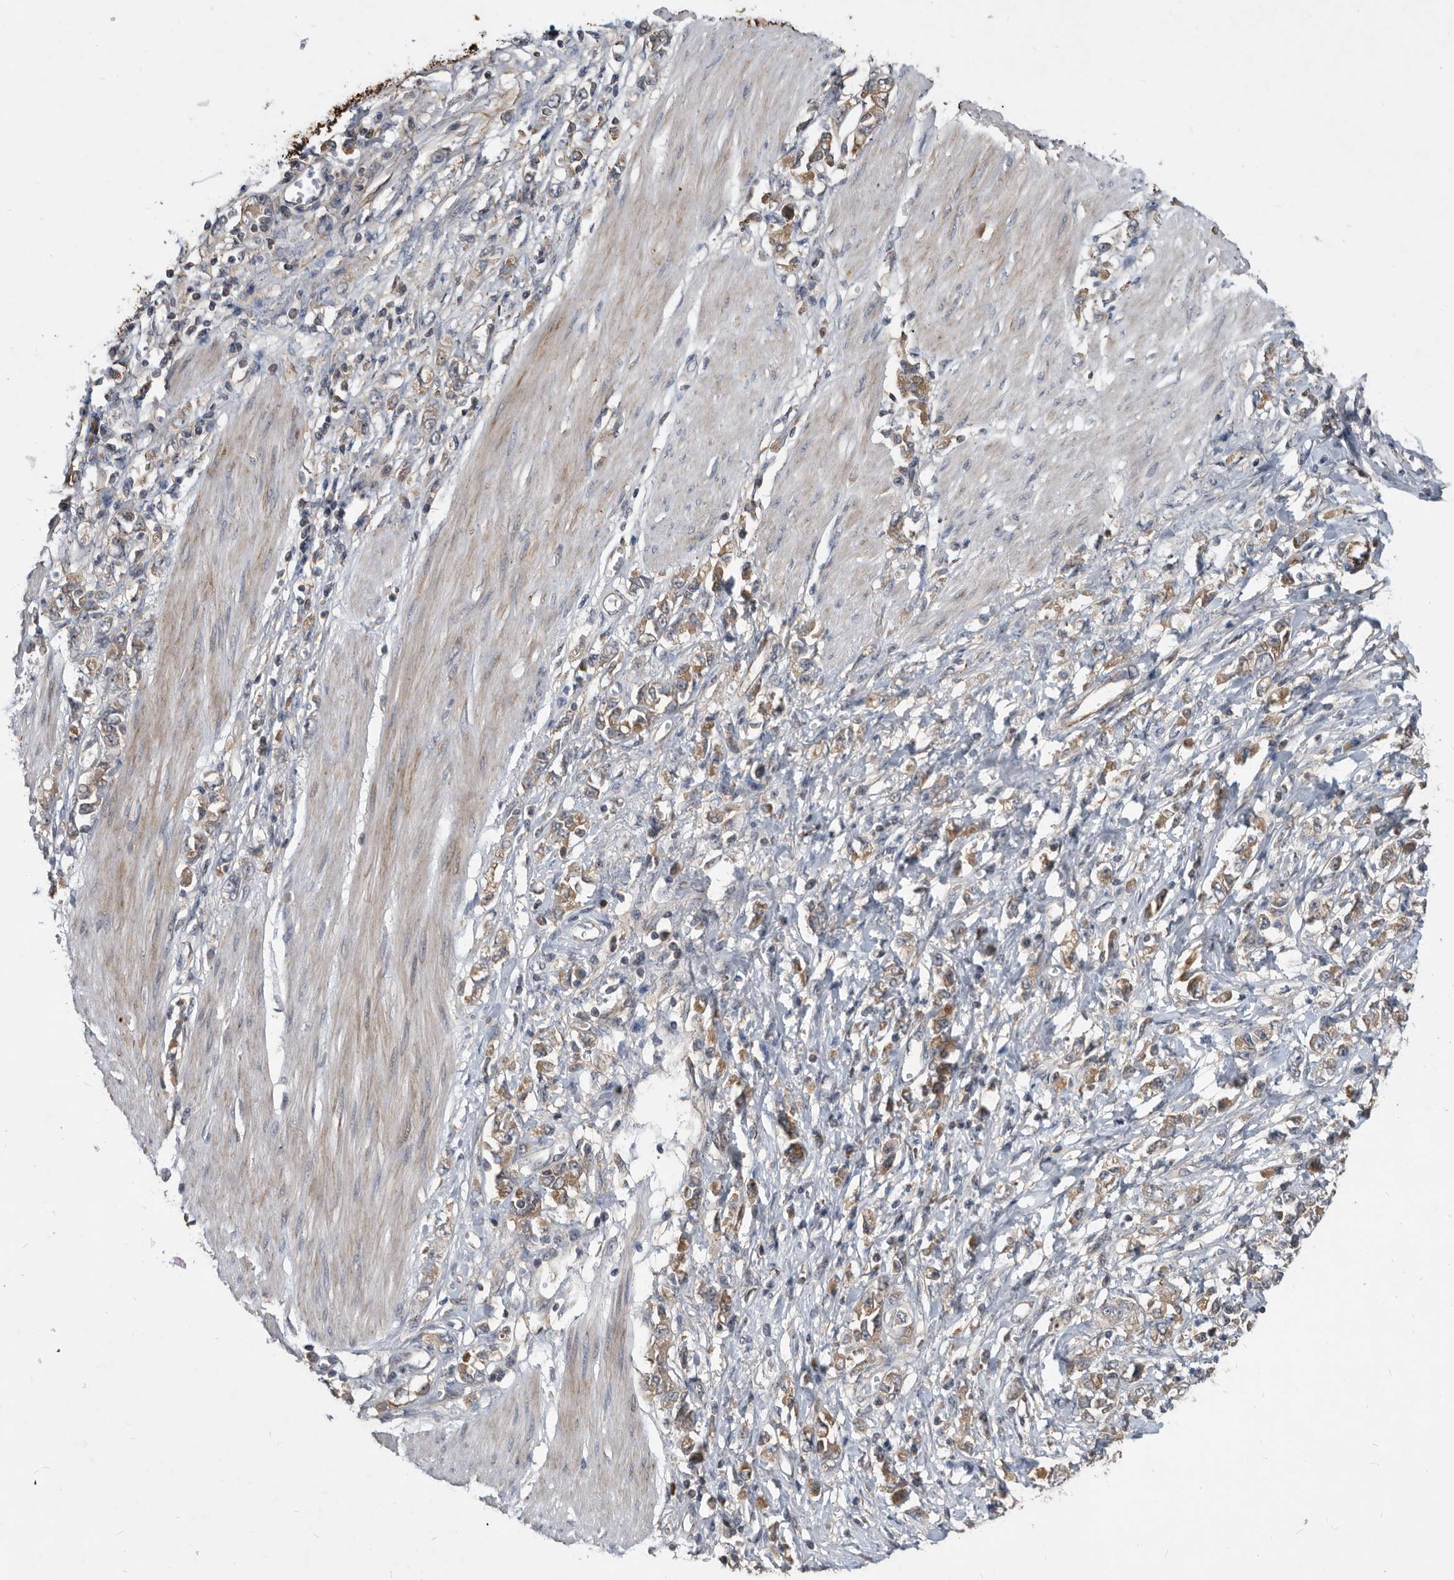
{"staining": {"intensity": "moderate", "quantity": ">75%", "location": "cytoplasmic/membranous"}, "tissue": "stomach cancer", "cell_type": "Tumor cells", "image_type": "cancer", "snomed": [{"axis": "morphology", "description": "Adenocarcinoma, NOS"}, {"axis": "topography", "description": "Stomach"}], "caption": "Protein expression analysis of stomach adenocarcinoma demonstrates moderate cytoplasmic/membranous expression in approximately >75% of tumor cells. (DAB (3,3'-diaminobenzidine) = brown stain, brightfield microscopy at high magnification).", "gene": "PI15", "patient": {"sex": "female", "age": 76}}